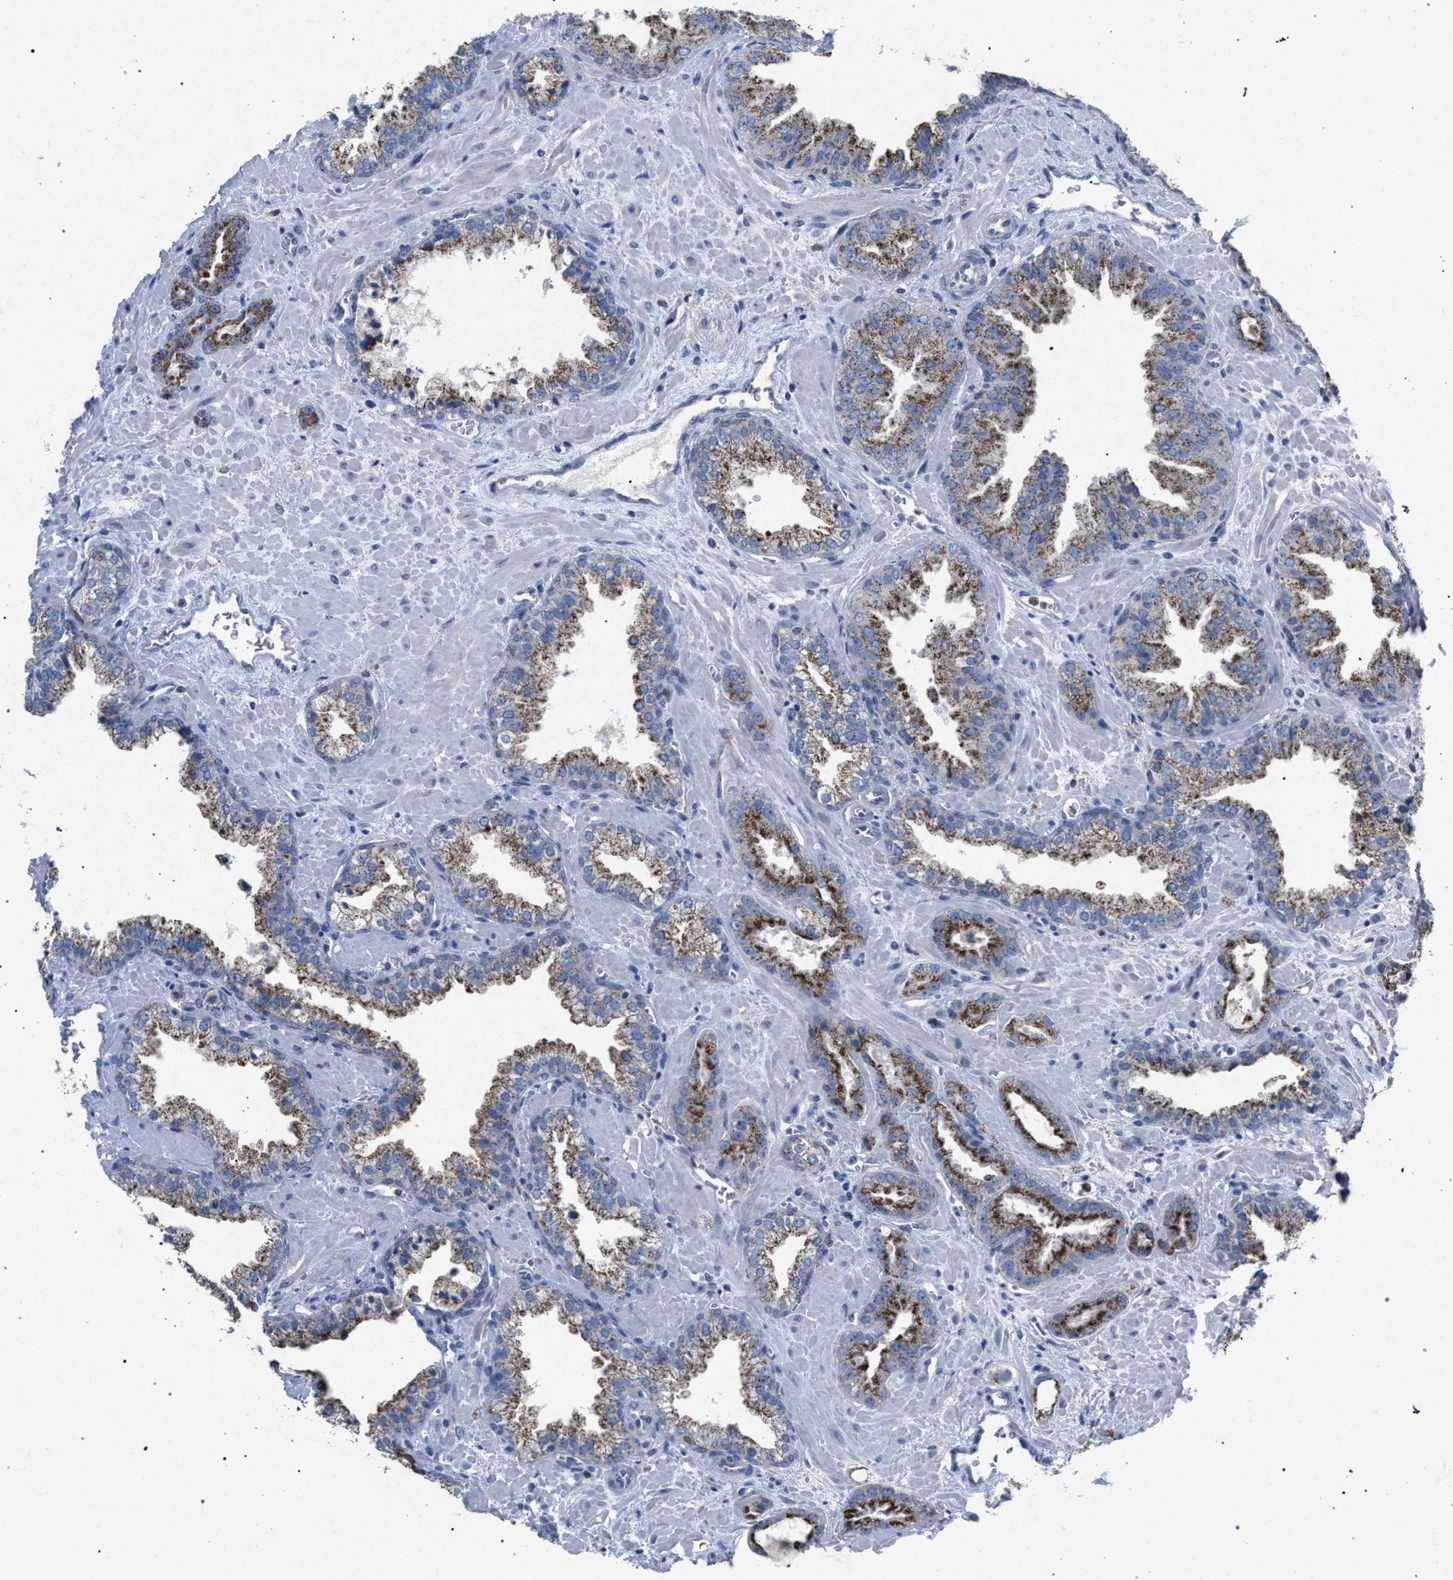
{"staining": {"intensity": "moderate", "quantity": ">75%", "location": "cytoplasmic/membranous"}, "tissue": "prostate cancer", "cell_type": "Tumor cells", "image_type": "cancer", "snomed": [{"axis": "morphology", "description": "Adenocarcinoma, Low grade"}, {"axis": "topography", "description": "Prostate"}], "caption": "Prostate cancer (adenocarcinoma (low-grade)) stained with DAB immunohistochemistry exhibits medium levels of moderate cytoplasmic/membranous positivity in about >75% of tumor cells.", "gene": "HSD17B4", "patient": {"sex": "male", "age": 71}}